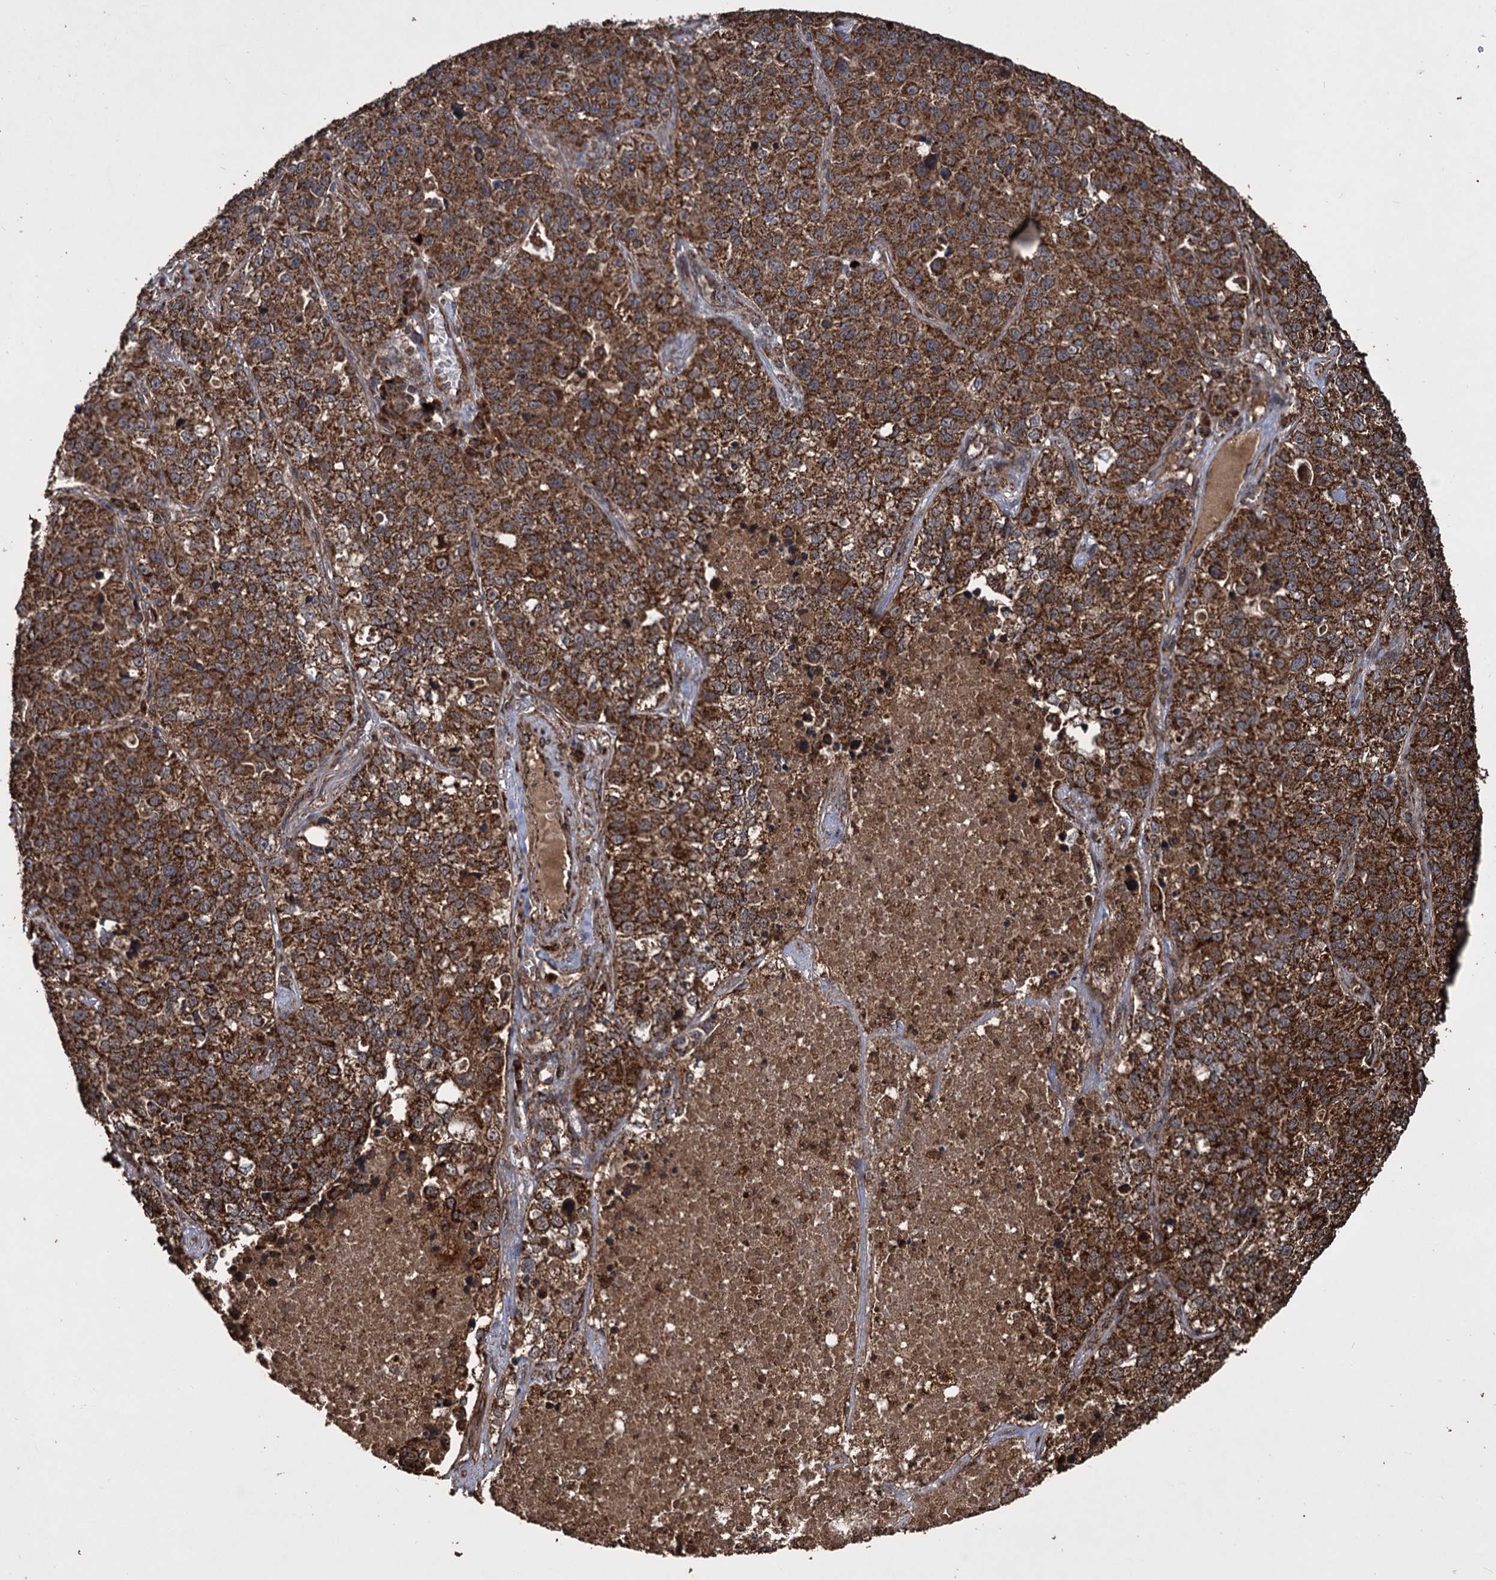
{"staining": {"intensity": "strong", "quantity": ">75%", "location": "cytoplasmic/membranous"}, "tissue": "lung cancer", "cell_type": "Tumor cells", "image_type": "cancer", "snomed": [{"axis": "morphology", "description": "Adenocarcinoma, NOS"}, {"axis": "topography", "description": "Lung"}], "caption": "Immunohistochemistry of lung adenocarcinoma demonstrates high levels of strong cytoplasmic/membranous expression in about >75% of tumor cells.", "gene": "IPO4", "patient": {"sex": "male", "age": 49}}